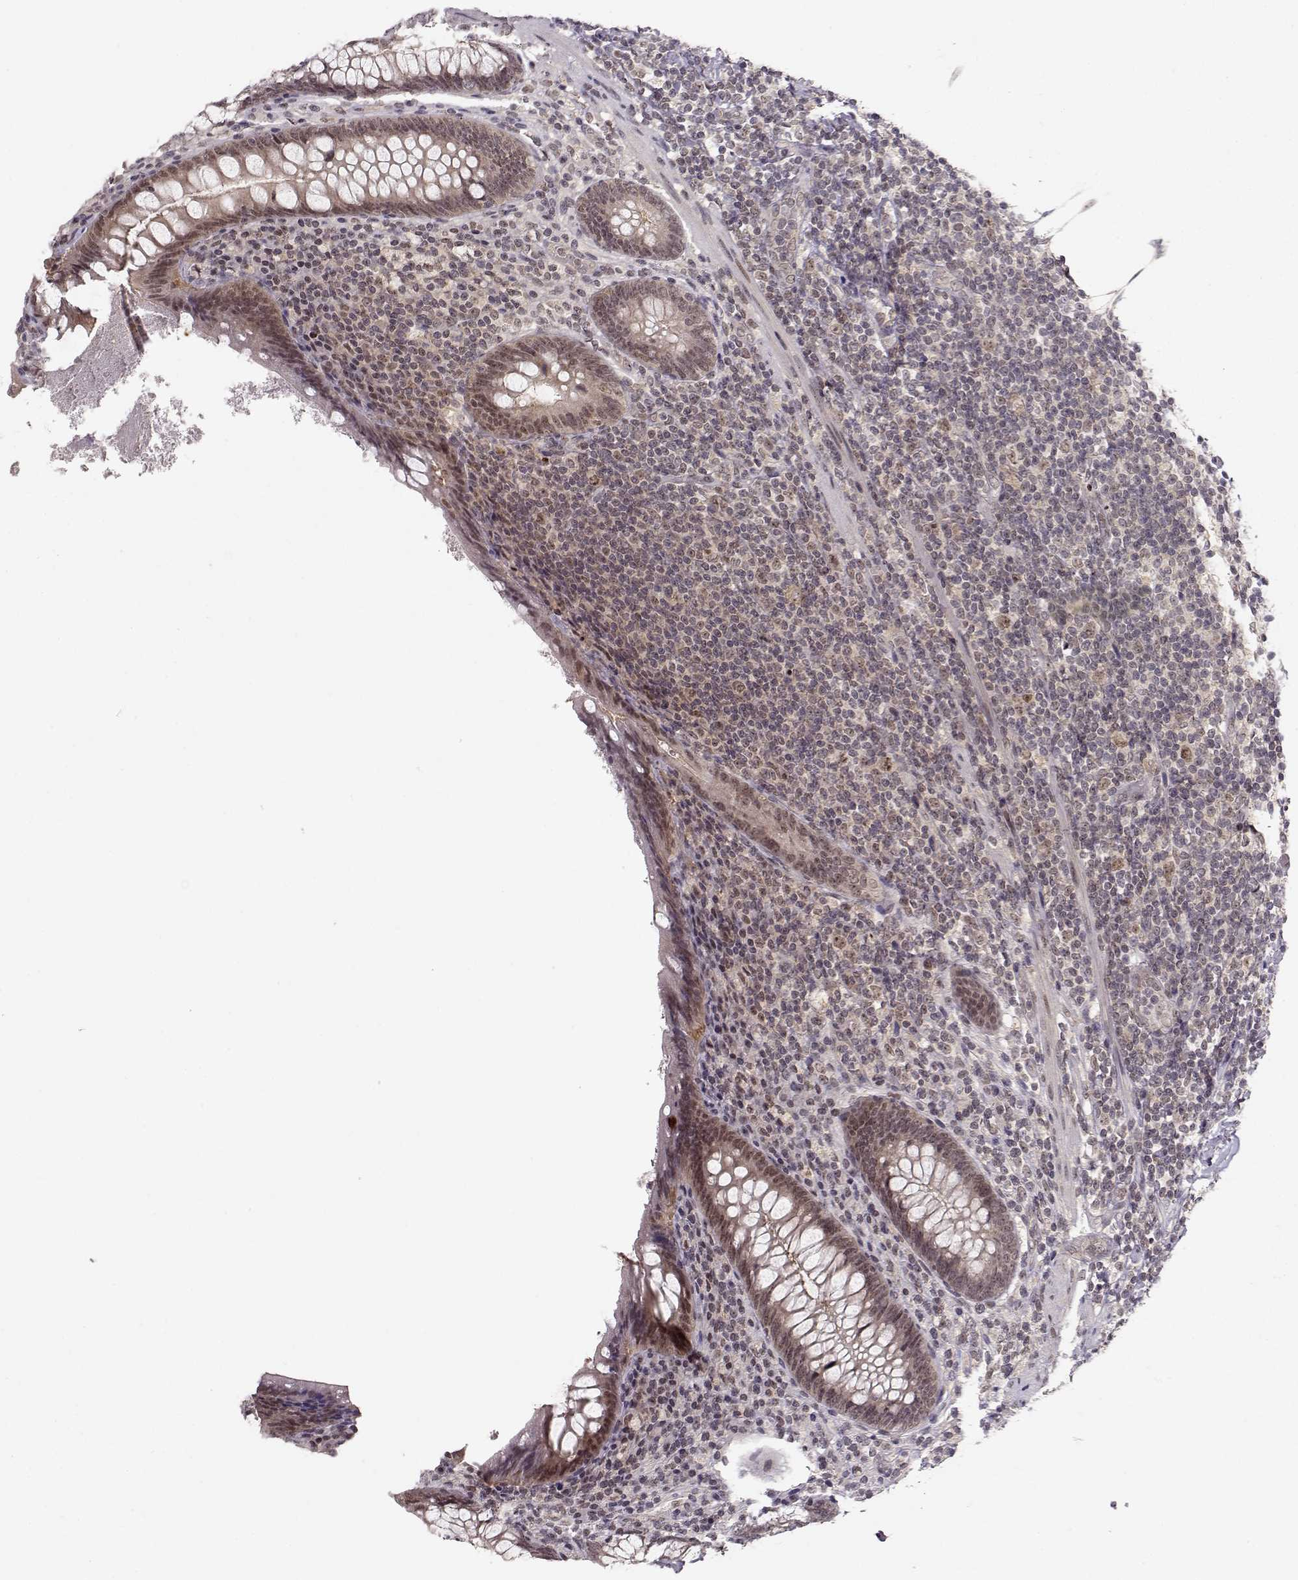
{"staining": {"intensity": "weak", "quantity": "25%-75%", "location": "nuclear"}, "tissue": "appendix", "cell_type": "Glandular cells", "image_type": "normal", "snomed": [{"axis": "morphology", "description": "Normal tissue, NOS"}, {"axis": "topography", "description": "Appendix"}], "caption": "Immunohistochemical staining of unremarkable appendix reveals 25%-75% levels of weak nuclear protein positivity in about 25%-75% of glandular cells. (DAB = brown stain, brightfield microscopy at high magnification).", "gene": "CSNK2A1", "patient": {"sex": "male", "age": 47}}